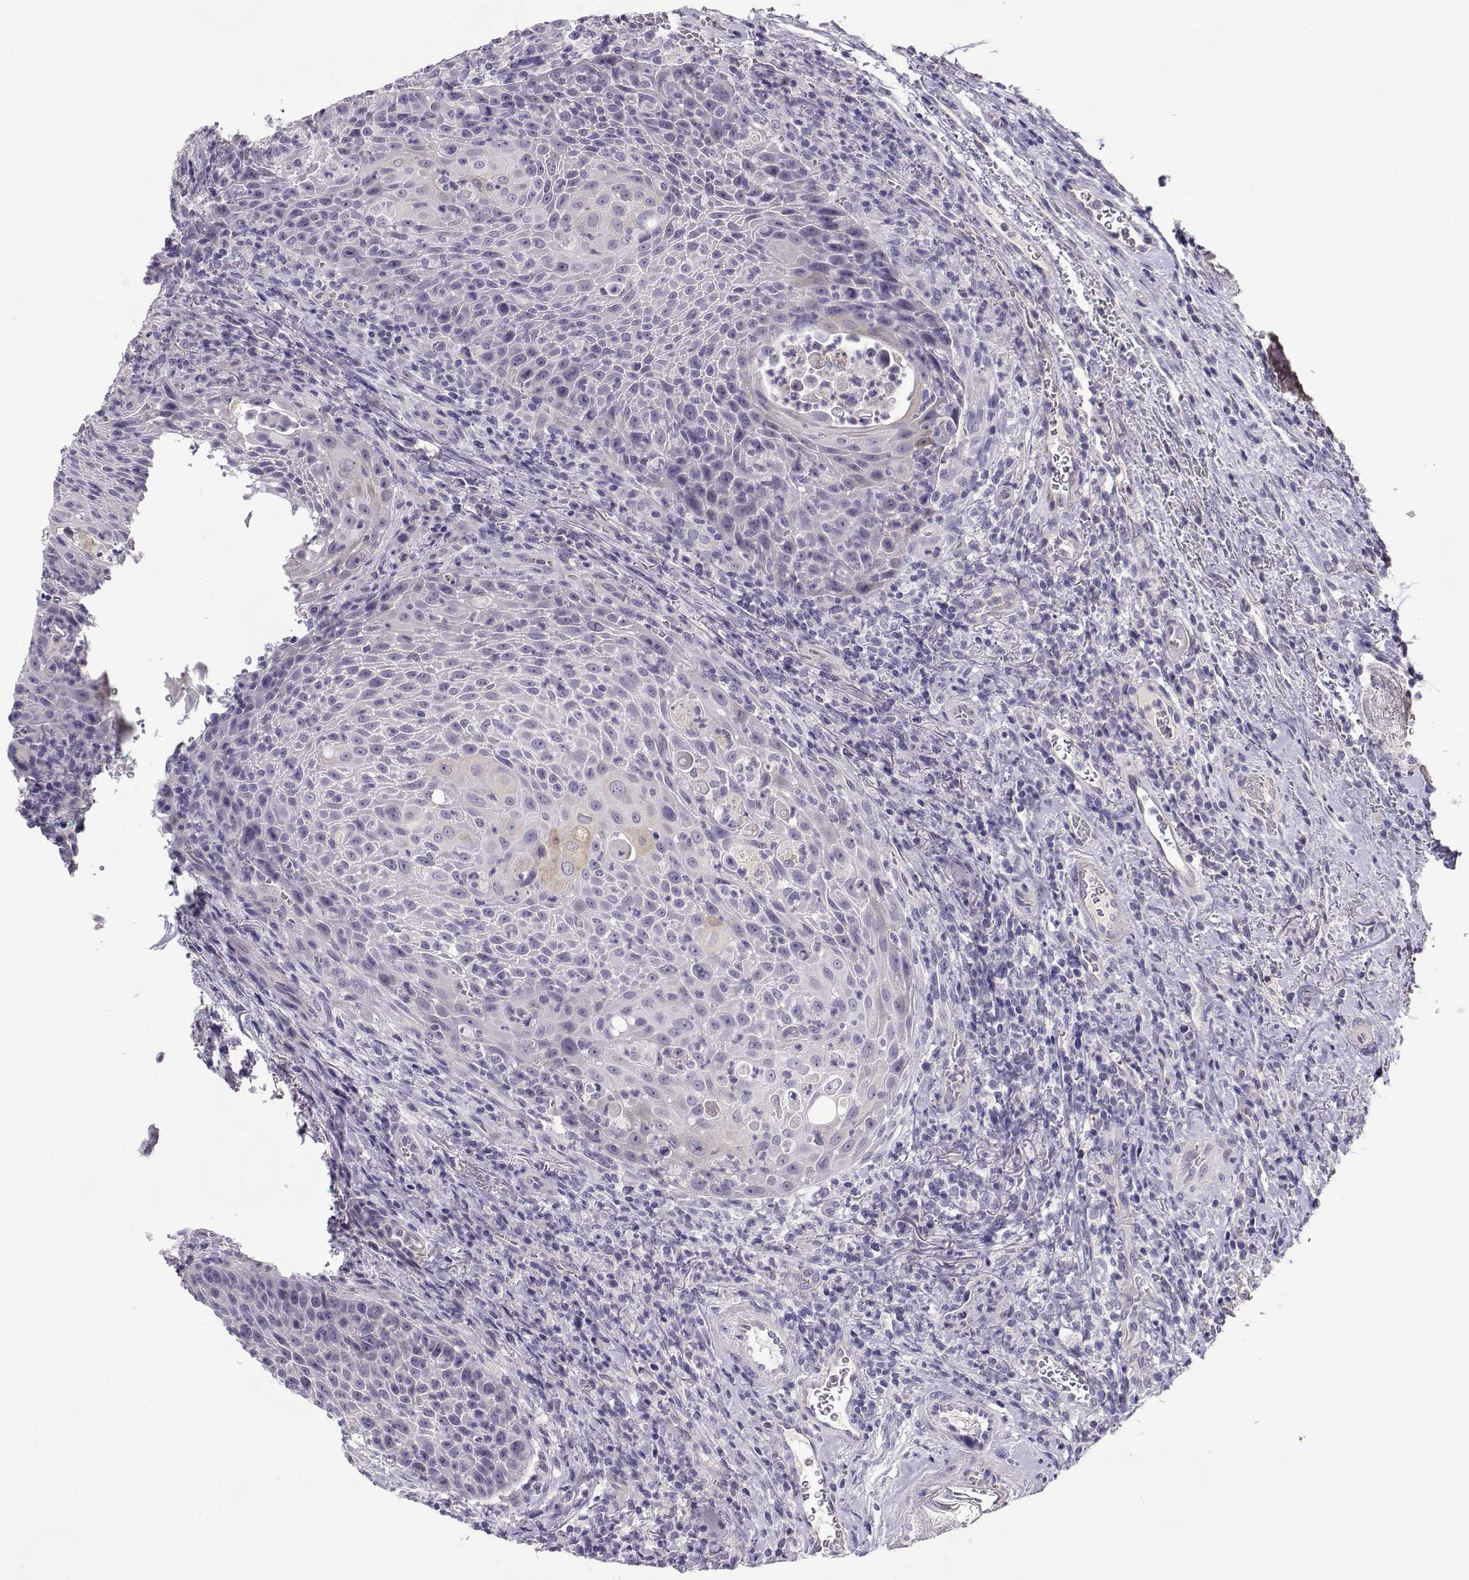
{"staining": {"intensity": "negative", "quantity": "none", "location": "none"}, "tissue": "head and neck cancer", "cell_type": "Tumor cells", "image_type": "cancer", "snomed": [{"axis": "morphology", "description": "Squamous cell carcinoma, NOS"}, {"axis": "topography", "description": "Head-Neck"}], "caption": "Head and neck squamous cell carcinoma was stained to show a protein in brown. There is no significant expression in tumor cells.", "gene": "ENDOU", "patient": {"sex": "male", "age": 69}}